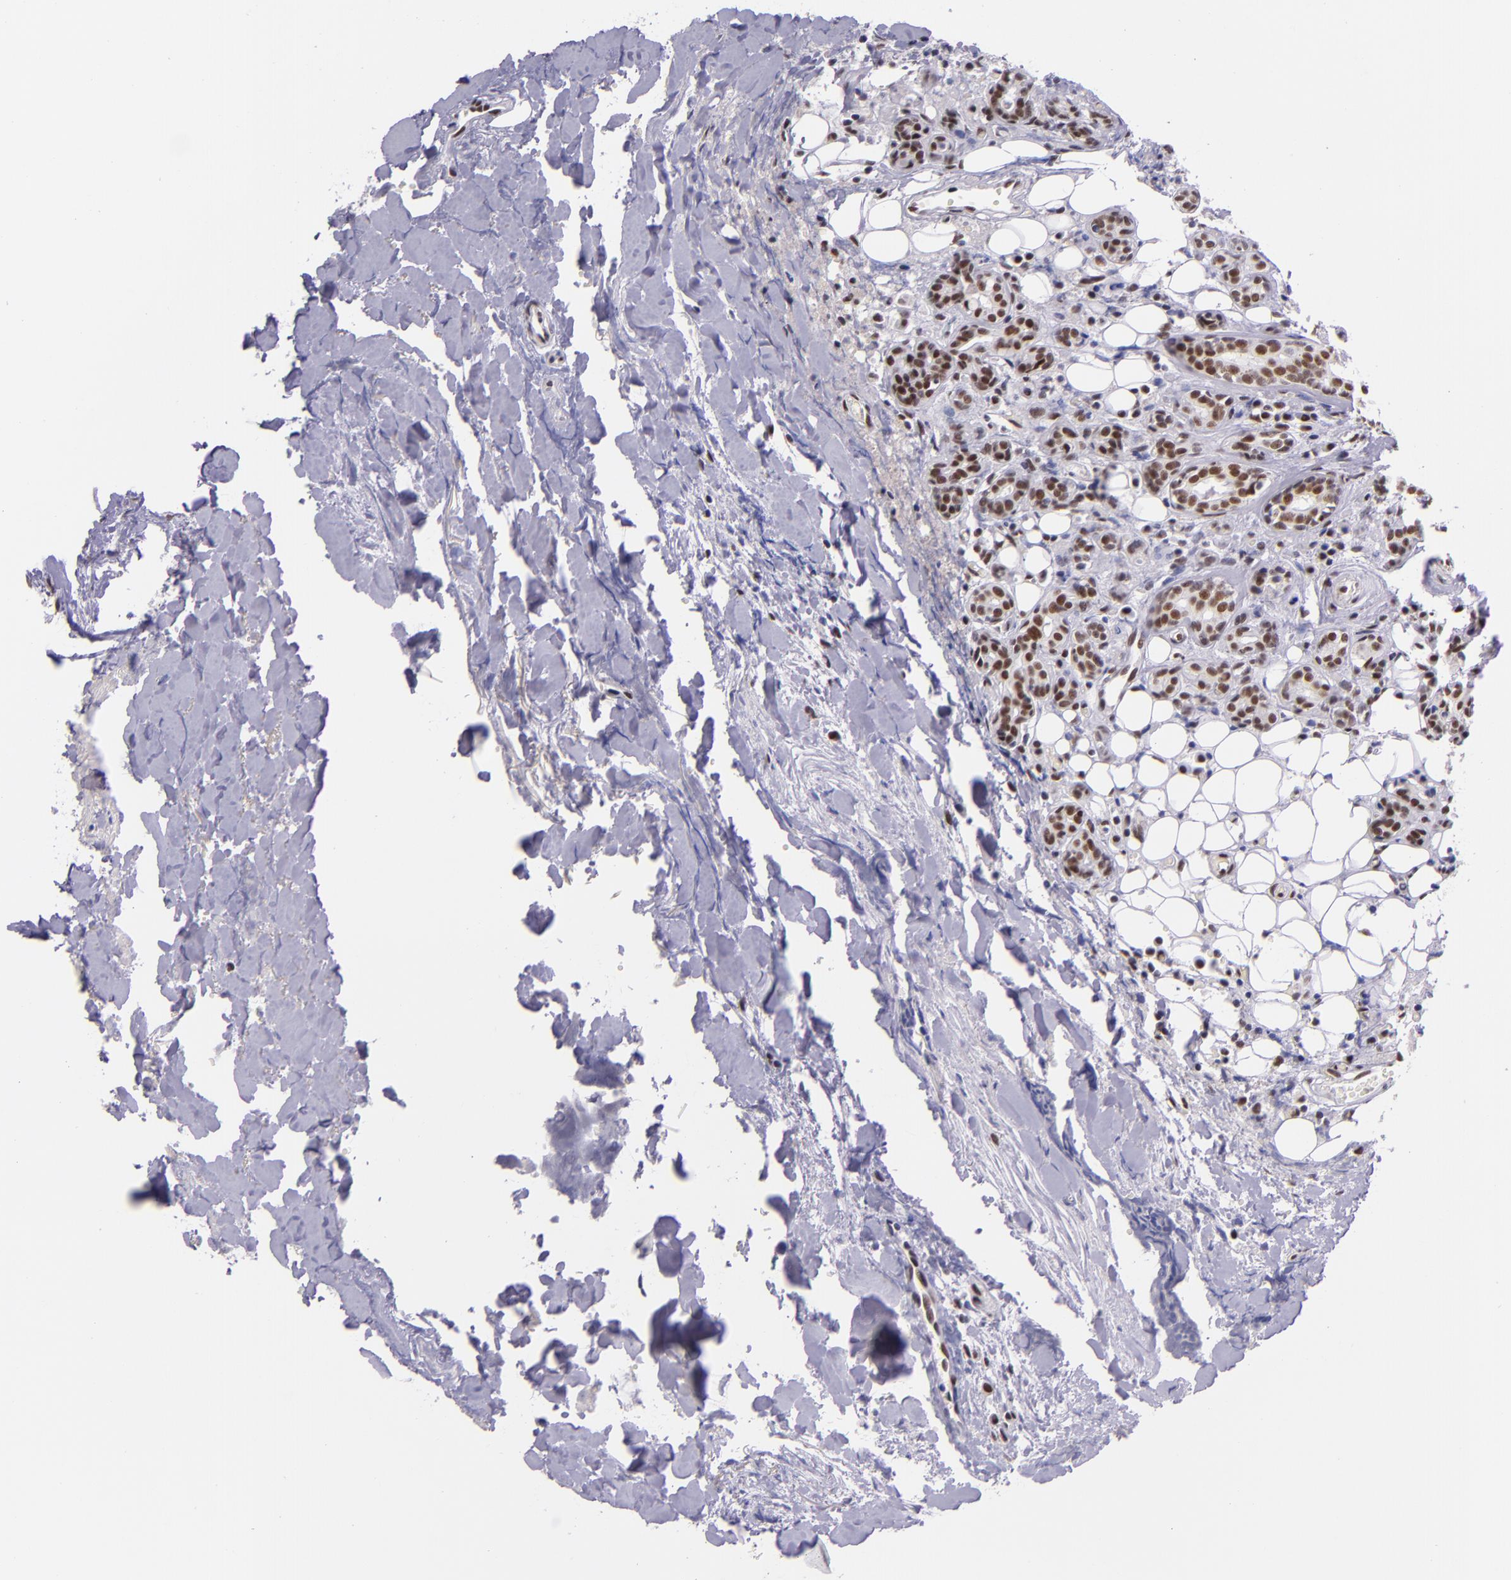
{"staining": {"intensity": "strong", "quantity": ">75%", "location": "nuclear"}, "tissue": "head and neck cancer", "cell_type": "Tumor cells", "image_type": "cancer", "snomed": [{"axis": "morphology", "description": "Squamous cell carcinoma, NOS"}, {"axis": "topography", "description": "Salivary gland"}, {"axis": "topography", "description": "Head-Neck"}], "caption": "High-power microscopy captured an immunohistochemistry (IHC) image of head and neck cancer (squamous cell carcinoma), revealing strong nuclear expression in approximately >75% of tumor cells.", "gene": "GPKOW", "patient": {"sex": "male", "age": 70}}